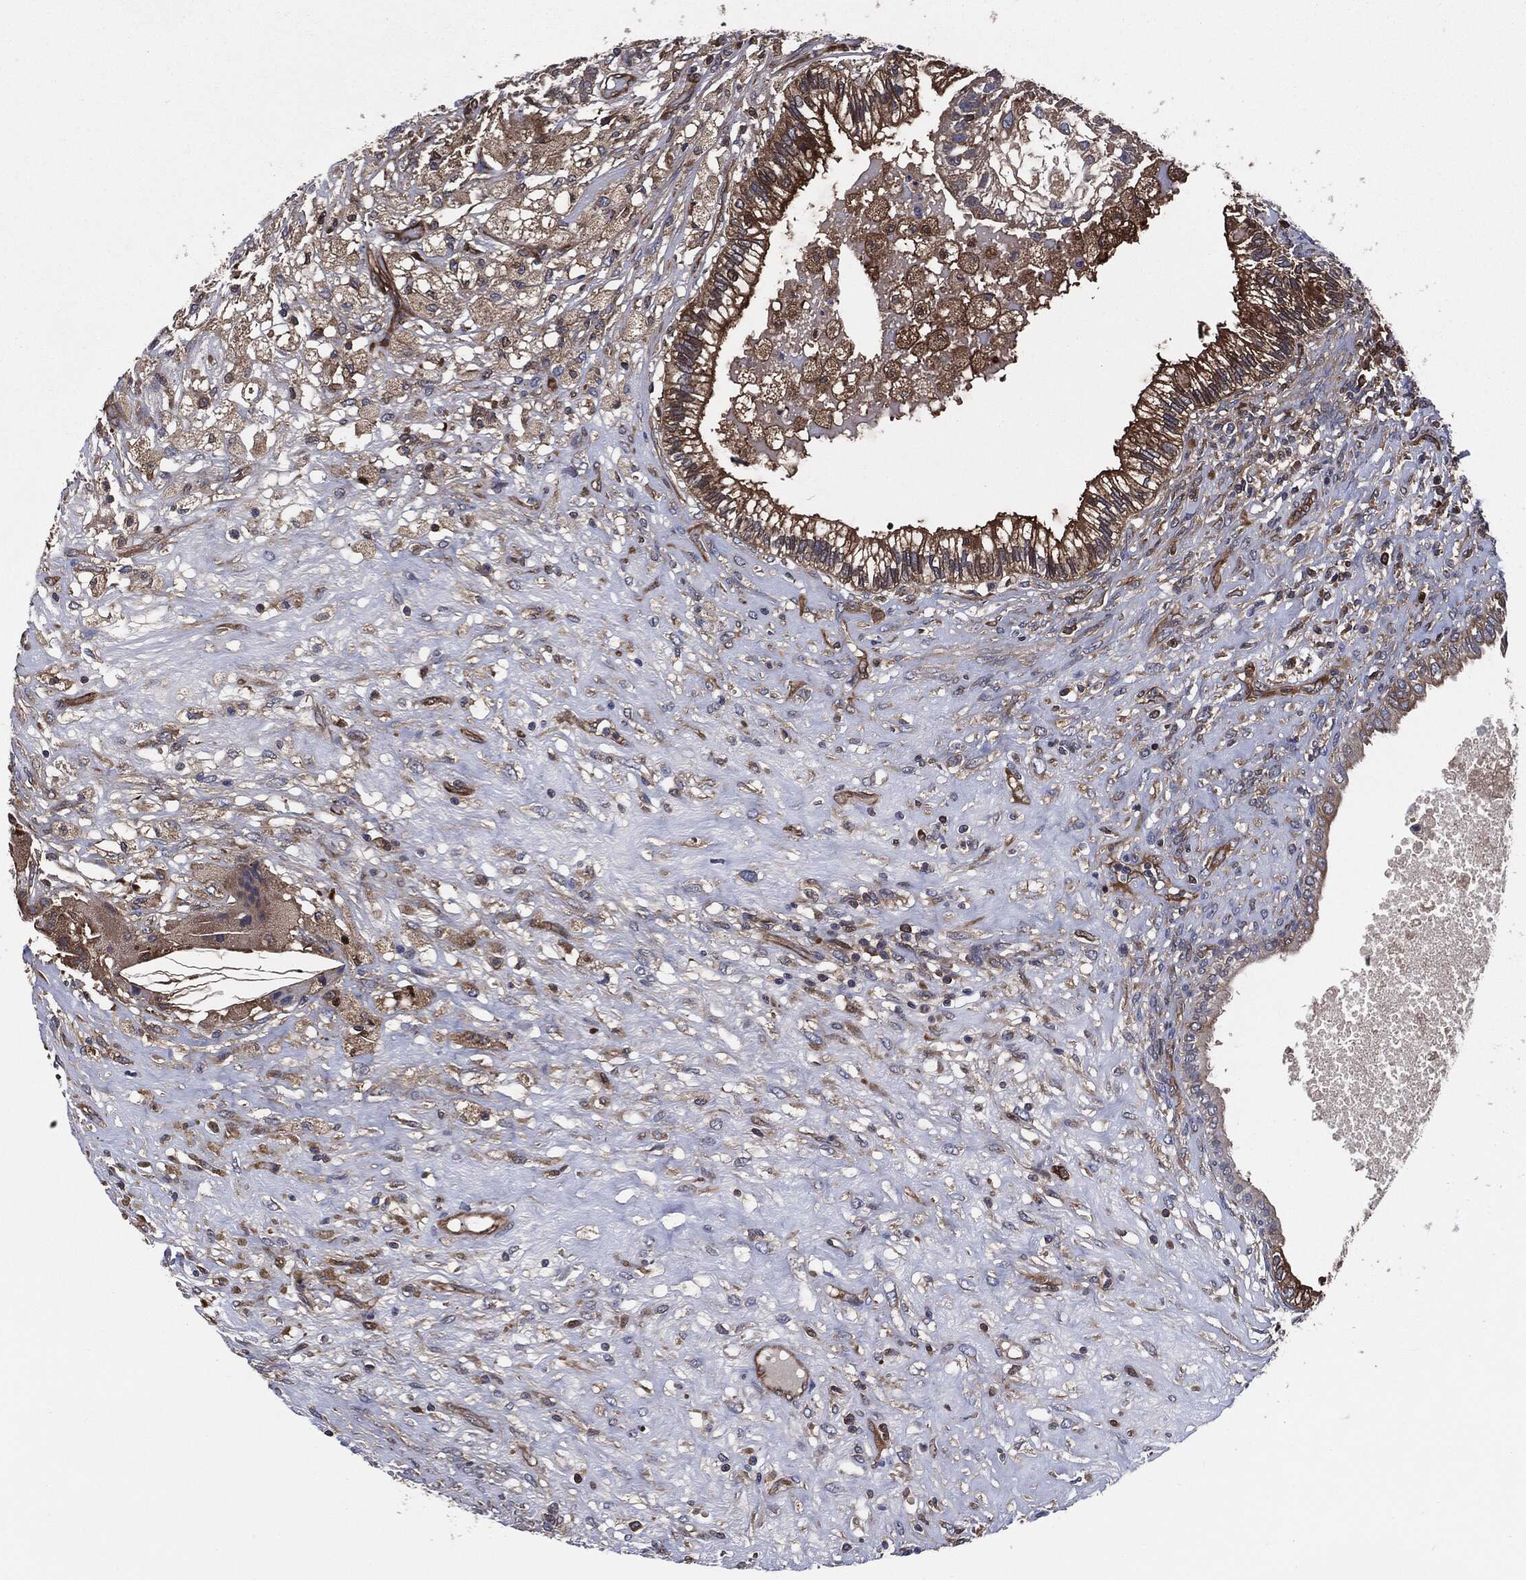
{"staining": {"intensity": "moderate", "quantity": "<25%", "location": "cytoplasmic/membranous"}, "tissue": "testis cancer", "cell_type": "Tumor cells", "image_type": "cancer", "snomed": [{"axis": "morphology", "description": "Seminoma, NOS"}, {"axis": "morphology", "description": "Carcinoma, Embryonal, NOS"}, {"axis": "topography", "description": "Testis"}], "caption": "Immunohistochemistry (IHC) of seminoma (testis) displays low levels of moderate cytoplasmic/membranous expression in about <25% of tumor cells. The staining is performed using DAB brown chromogen to label protein expression. The nuclei are counter-stained blue using hematoxylin.", "gene": "XPNPEP1", "patient": {"sex": "male", "age": 41}}